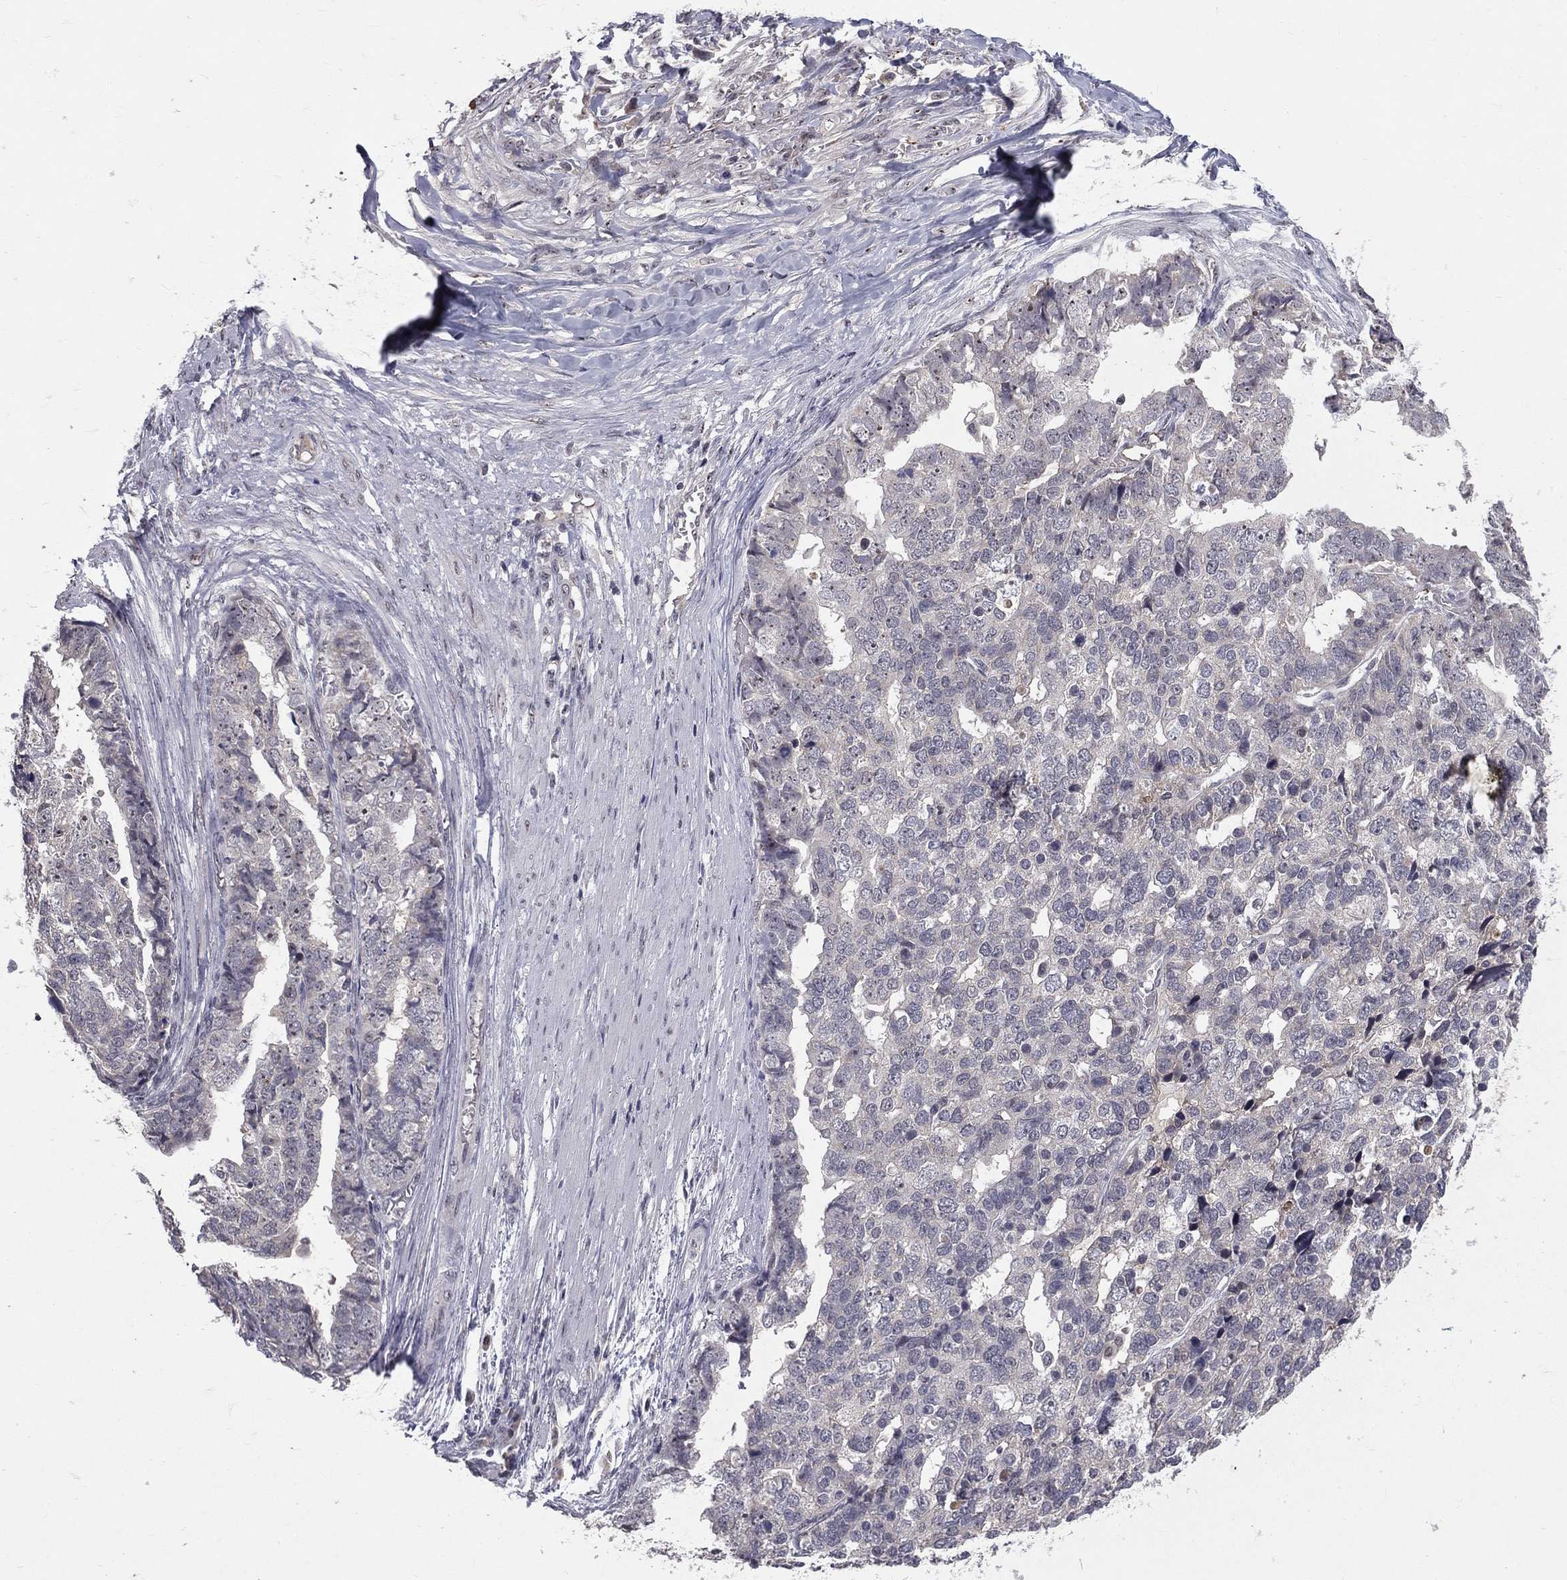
{"staining": {"intensity": "negative", "quantity": "none", "location": "none"}, "tissue": "stomach cancer", "cell_type": "Tumor cells", "image_type": "cancer", "snomed": [{"axis": "morphology", "description": "Adenocarcinoma, NOS"}, {"axis": "topography", "description": "Stomach"}], "caption": "A high-resolution histopathology image shows immunohistochemistry staining of stomach cancer, which shows no significant expression in tumor cells.", "gene": "DSG4", "patient": {"sex": "male", "age": 69}}